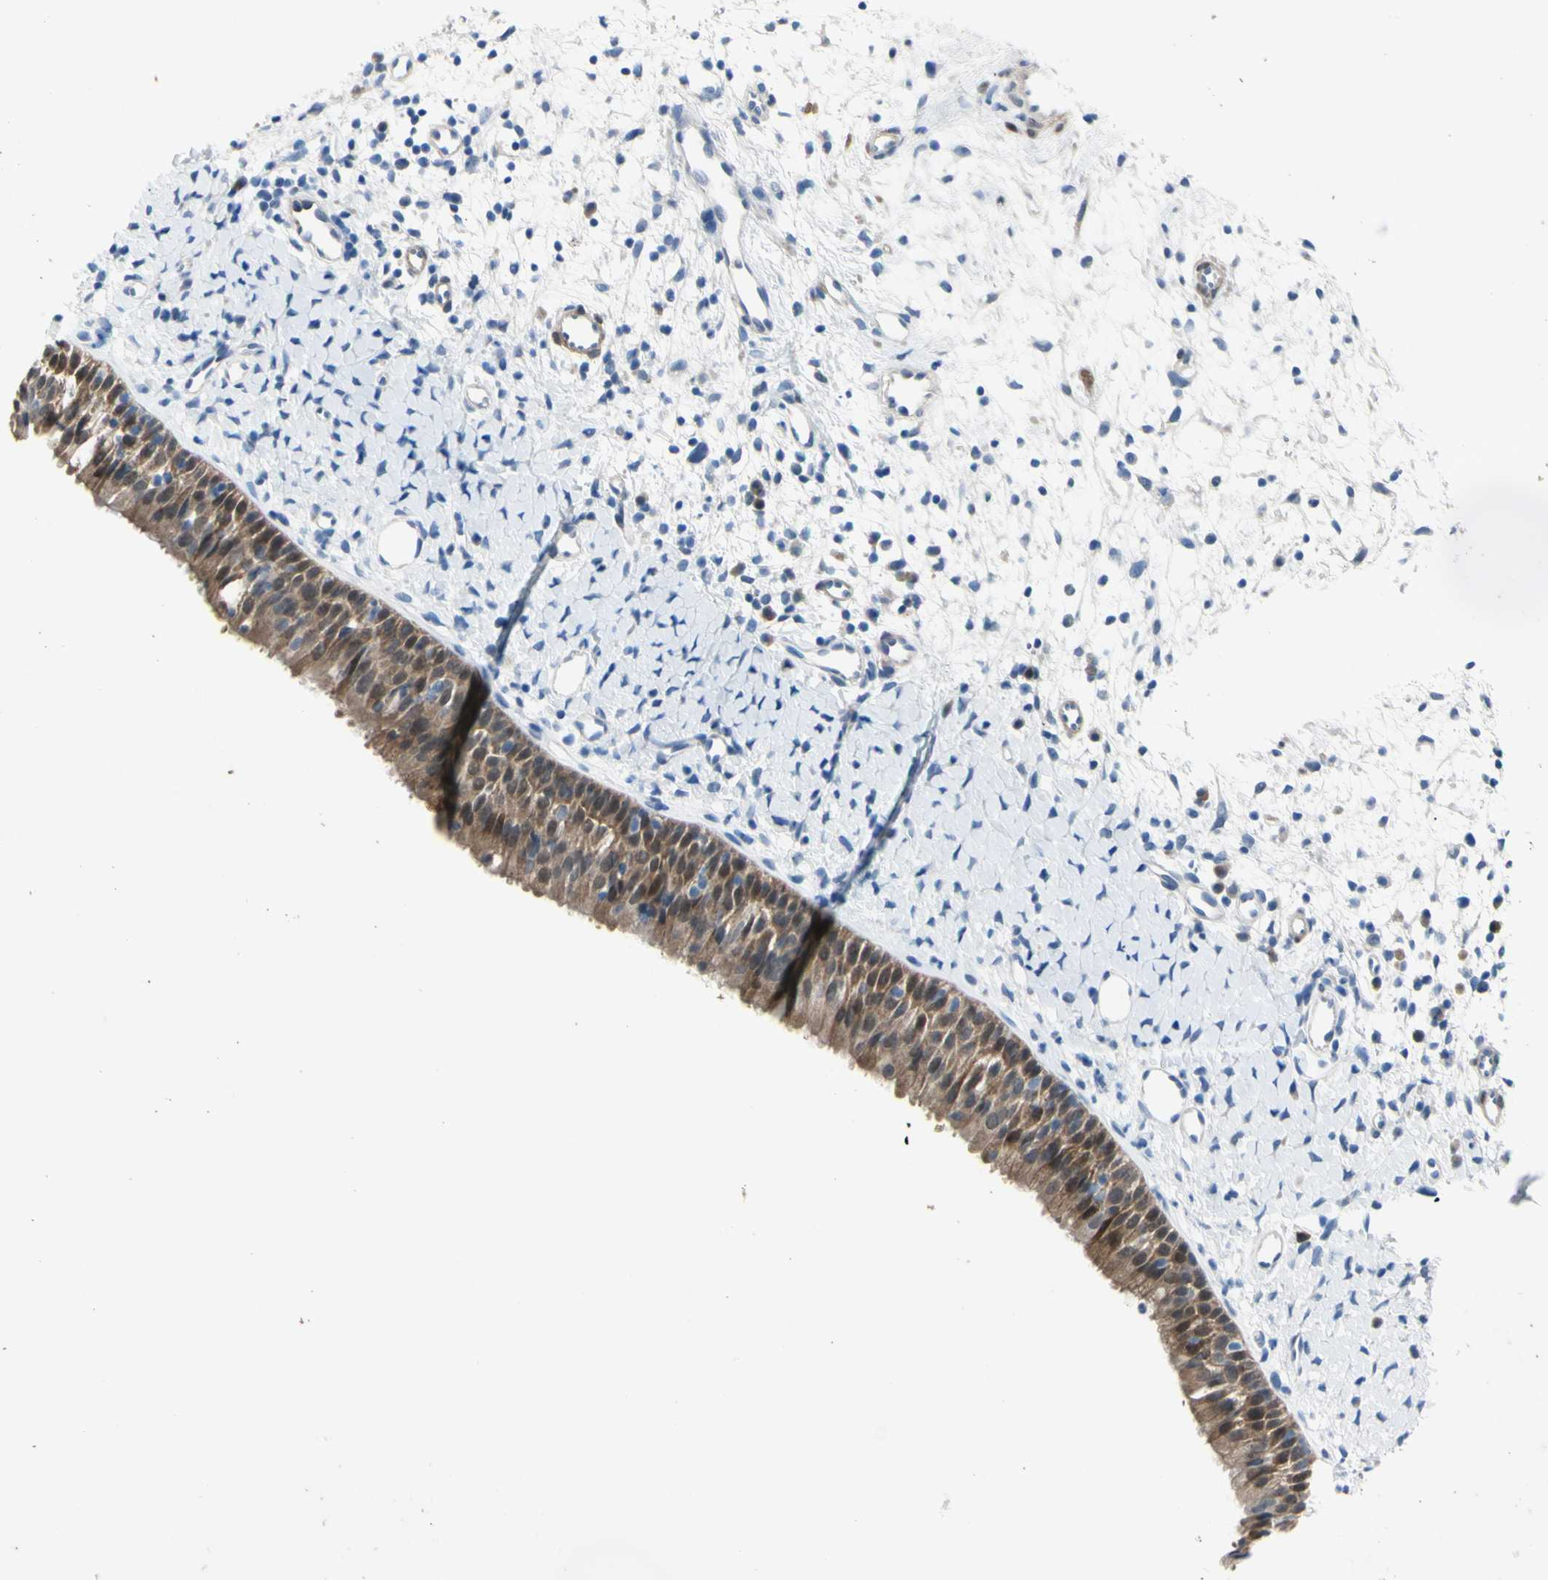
{"staining": {"intensity": "moderate", "quantity": ">75%", "location": "cytoplasmic/membranous,nuclear"}, "tissue": "nasopharynx", "cell_type": "Respiratory epithelial cells", "image_type": "normal", "snomed": [{"axis": "morphology", "description": "Normal tissue, NOS"}, {"axis": "topography", "description": "Nasopharynx"}], "caption": "Protein analysis of normal nasopharynx exhibits moderate cytoplasmic/membranous,nuclear positivity in approximately >75% of respiratory epithelial cells. (Brightfield microscopy of DAB IHC at high magnification).", "gene": "NOL3", "patient": {"sex": "male", "age": 22}}